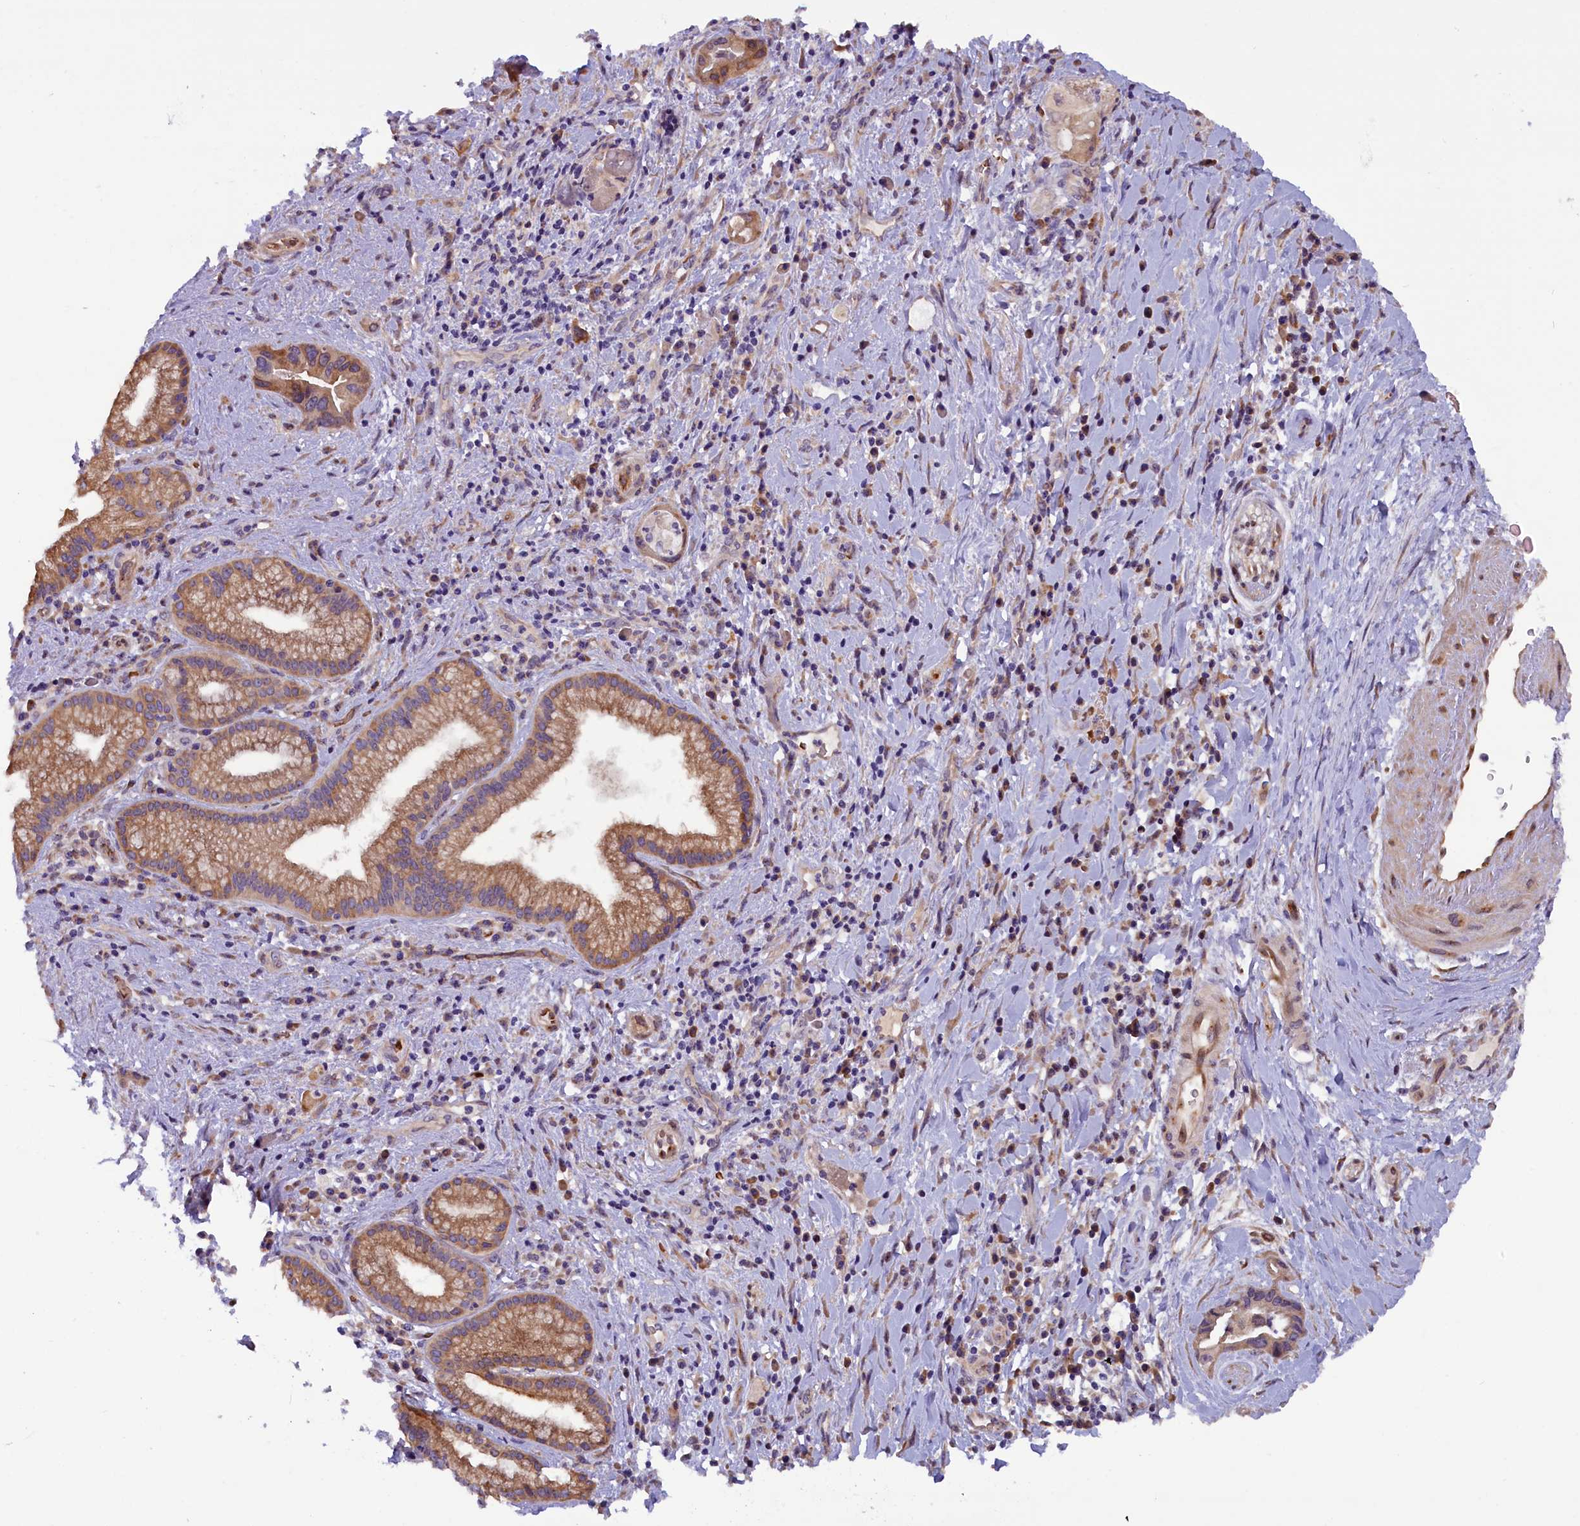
{"staining": {"intensity": "moderate", "quantity": ">75%", "location": "cytoplasmic/membranous"}, "tissue": "pancreatic cancer", "cell_type": "Tumor cells", "image_type": "cancer", "snomed": [{"axis": "morphology", "description": "Adenocarcinoma, NOS"}, {"axis": "topography", "description": "Pancreas"}], "caption": "Brown immunohistochemical staining in human pancreatic adenocarcinoma displays moderate cytoplasmic/membranous expression in approximately >75% of tumor cells. Nuclei are stained in blue.", "gene": "CCDC9B", "patient": {"sex": "female", "age": 77}}